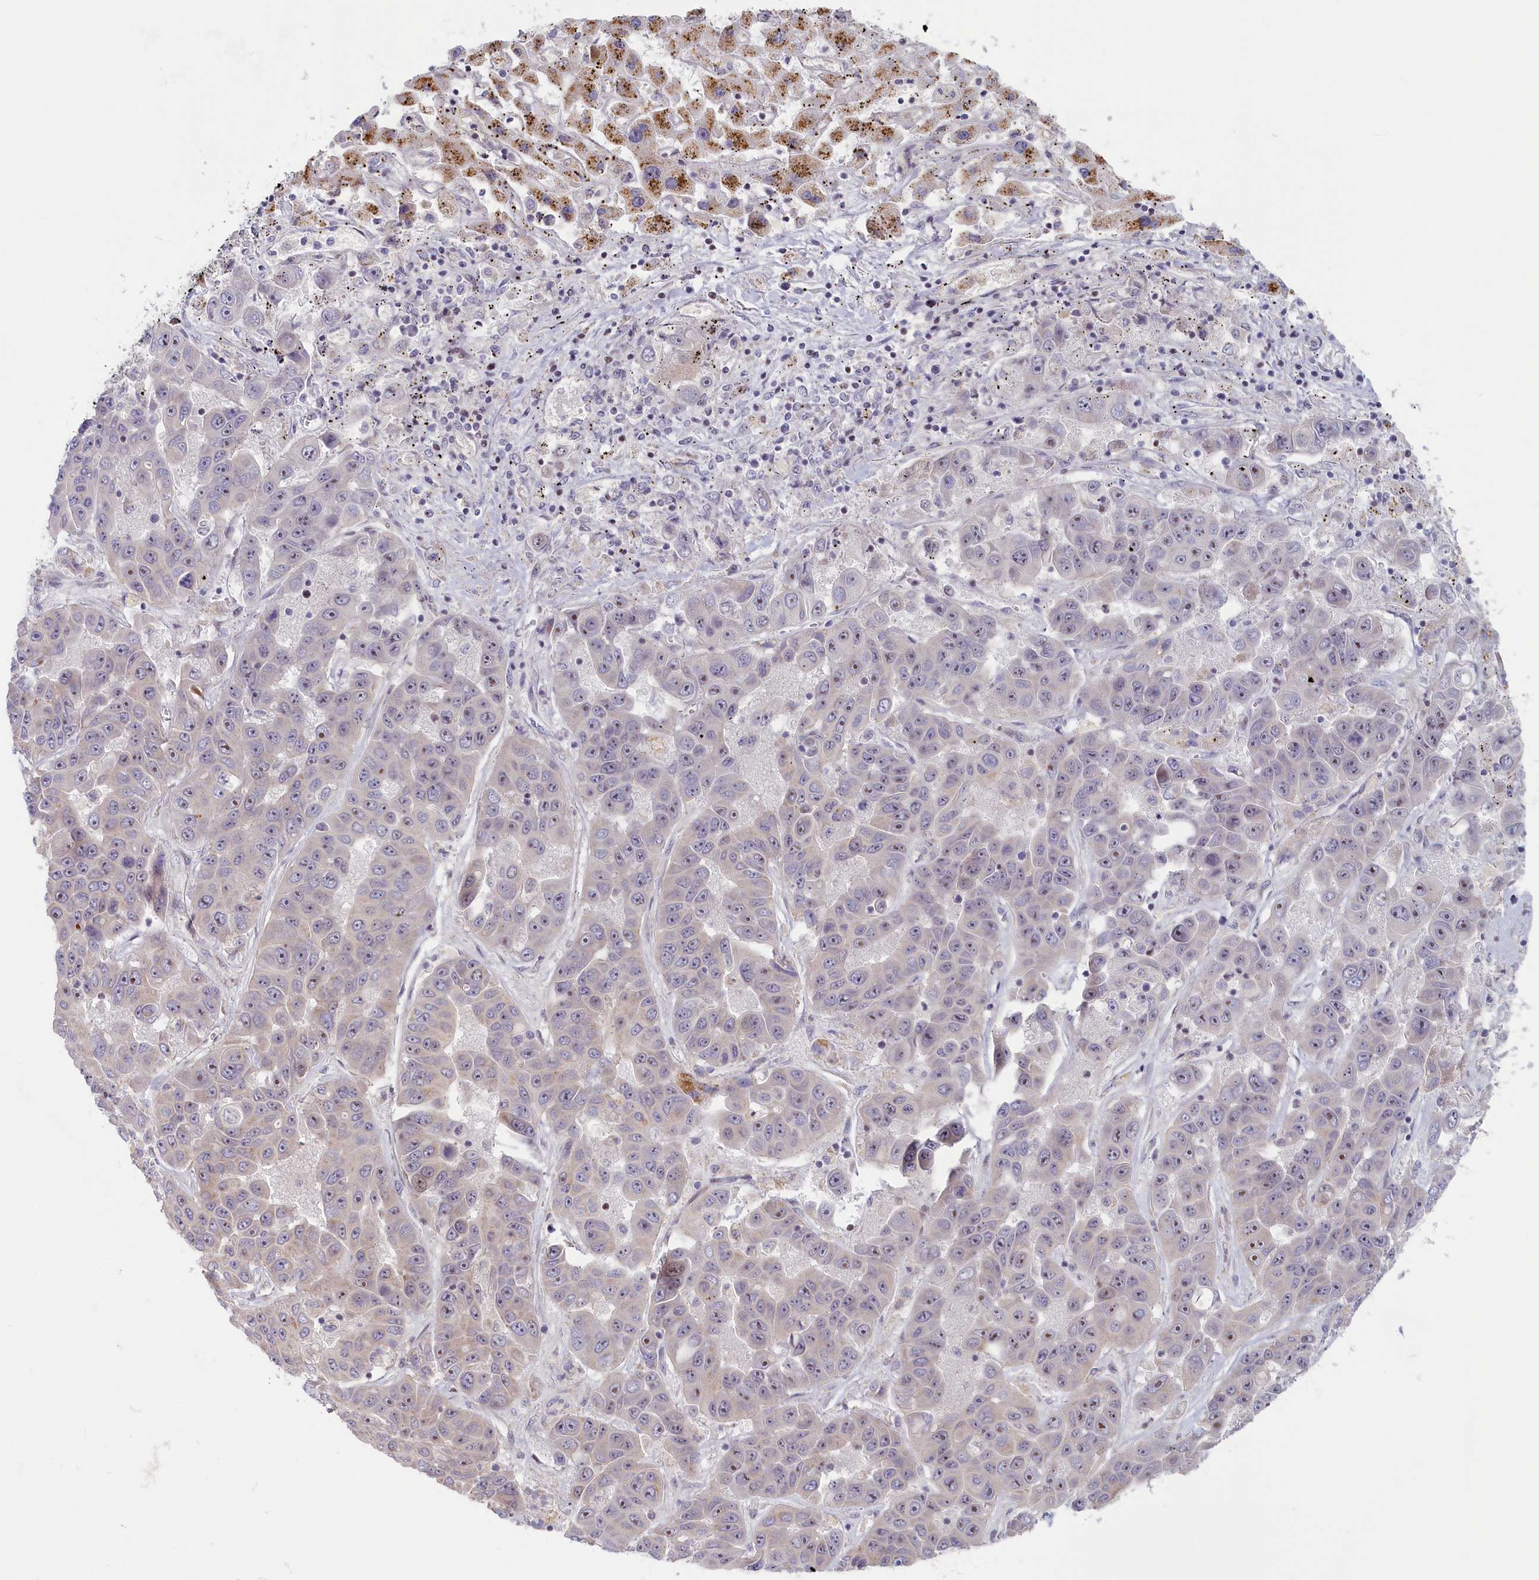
{"staining": {"intensity": "negative", "quantity": "none", "location": "none"}, "tissue": "liver cancer", "cell_type": "Tumor cells", "image_type": "cancer", "snomed": [{"axis": "morphology", "description": "Cholangiocarcinoma"}, {"axis": "topography", "description": "Liver"}], "caption": "Protein analysis of liver cancer reveals no significant staining in tumor cells.", "gene": "INTS4", "patient": {"sex": "female", "age": 52}}